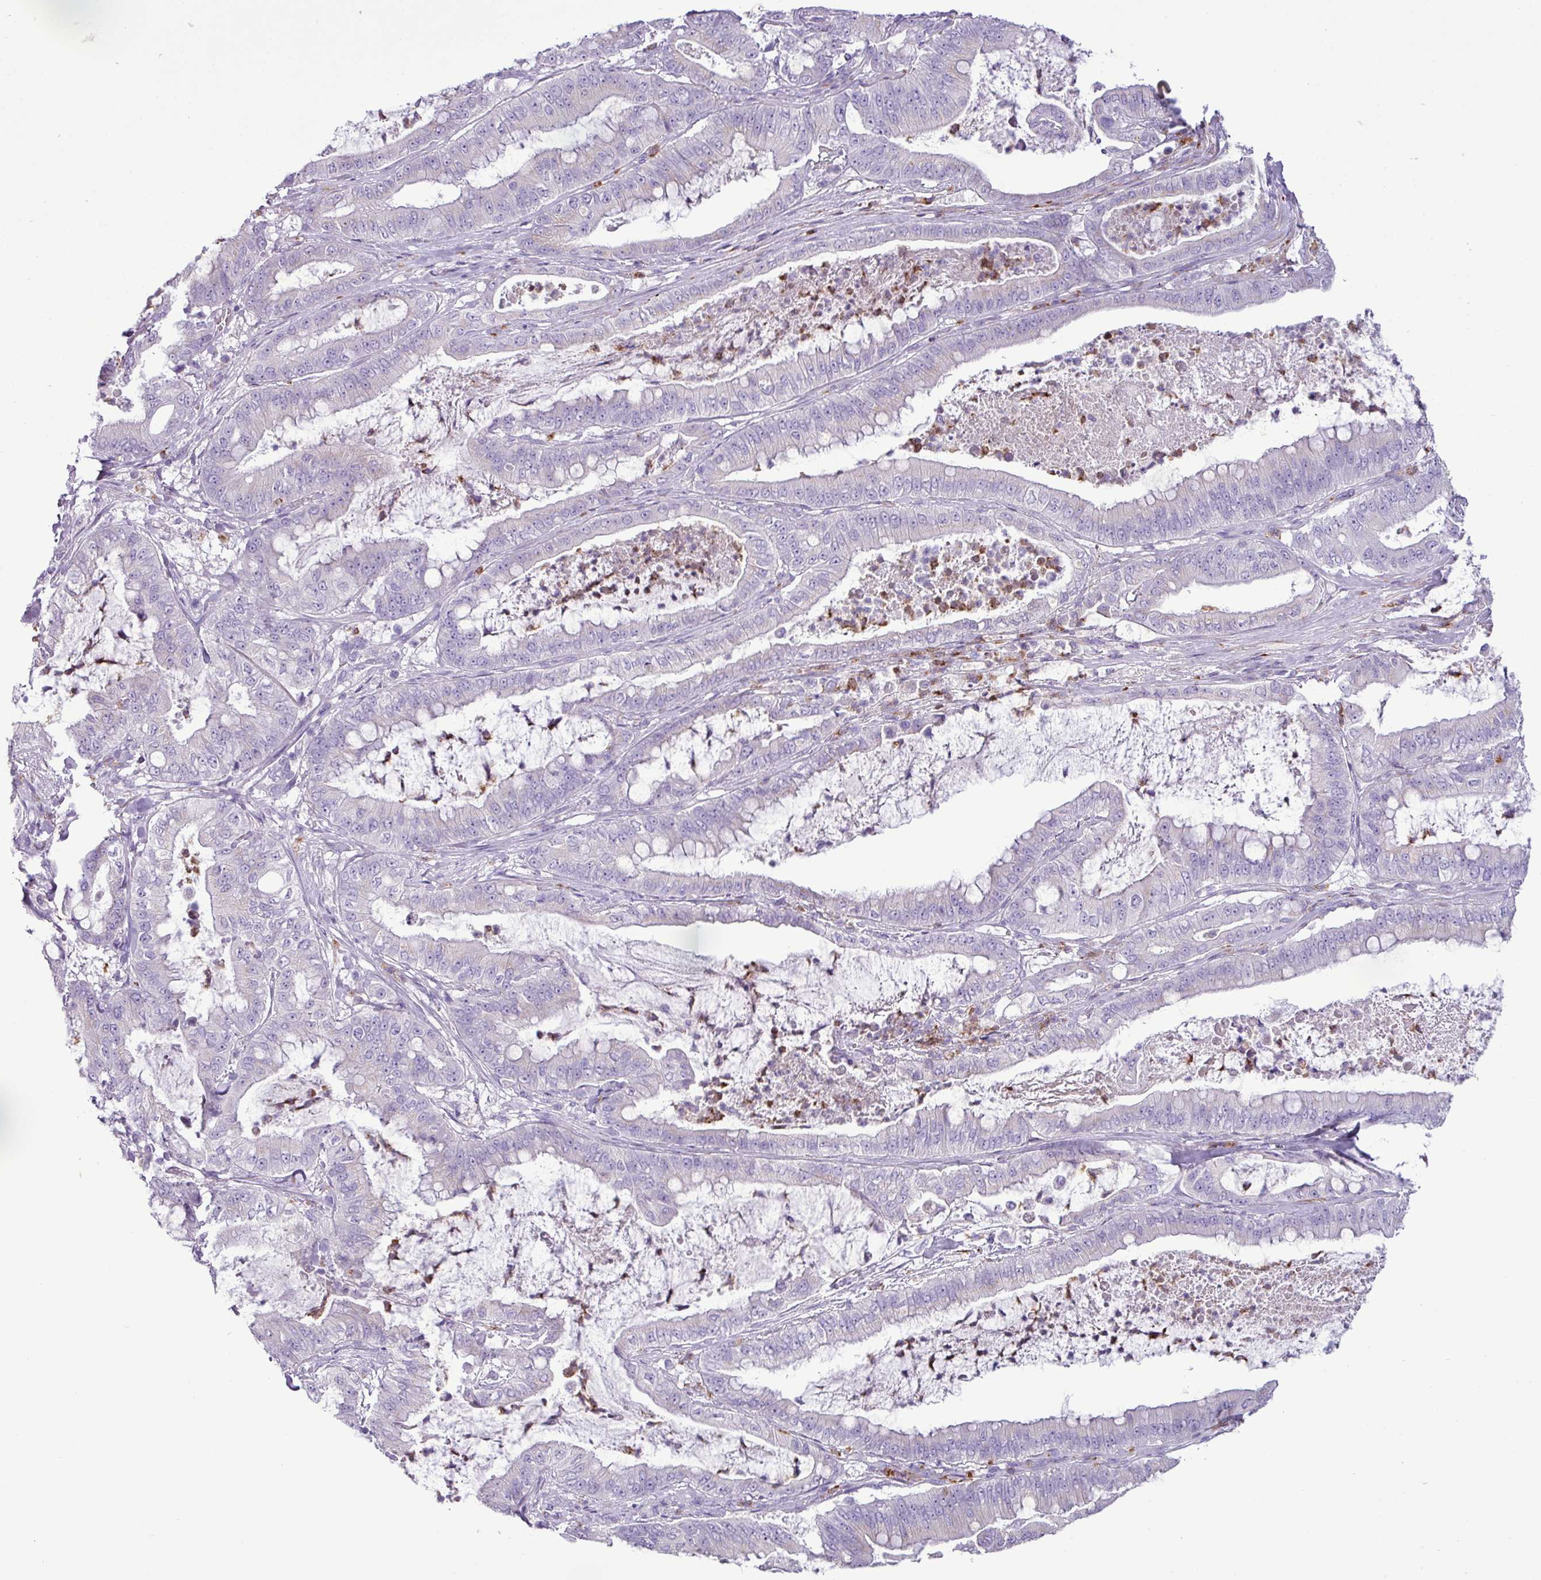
{"staining": {"intensity": "negative", "quantity": "none", "location": "none"}, "tissue": "pancreatic cancer", "cell_type": "Tumor cells", "image_type": "cancer", "snomed": [{"axis": "morphology", "description": "Adenocarcinoma, NOS"}, {"axis": "topography", "description": "Pancreas"}], "caption": "There is no significant positivity in tumor cells of adenocarcinoma (pancreatic).", "gene": "ZSCAN5A", "patient": {"sex": "male", "age": 71}}